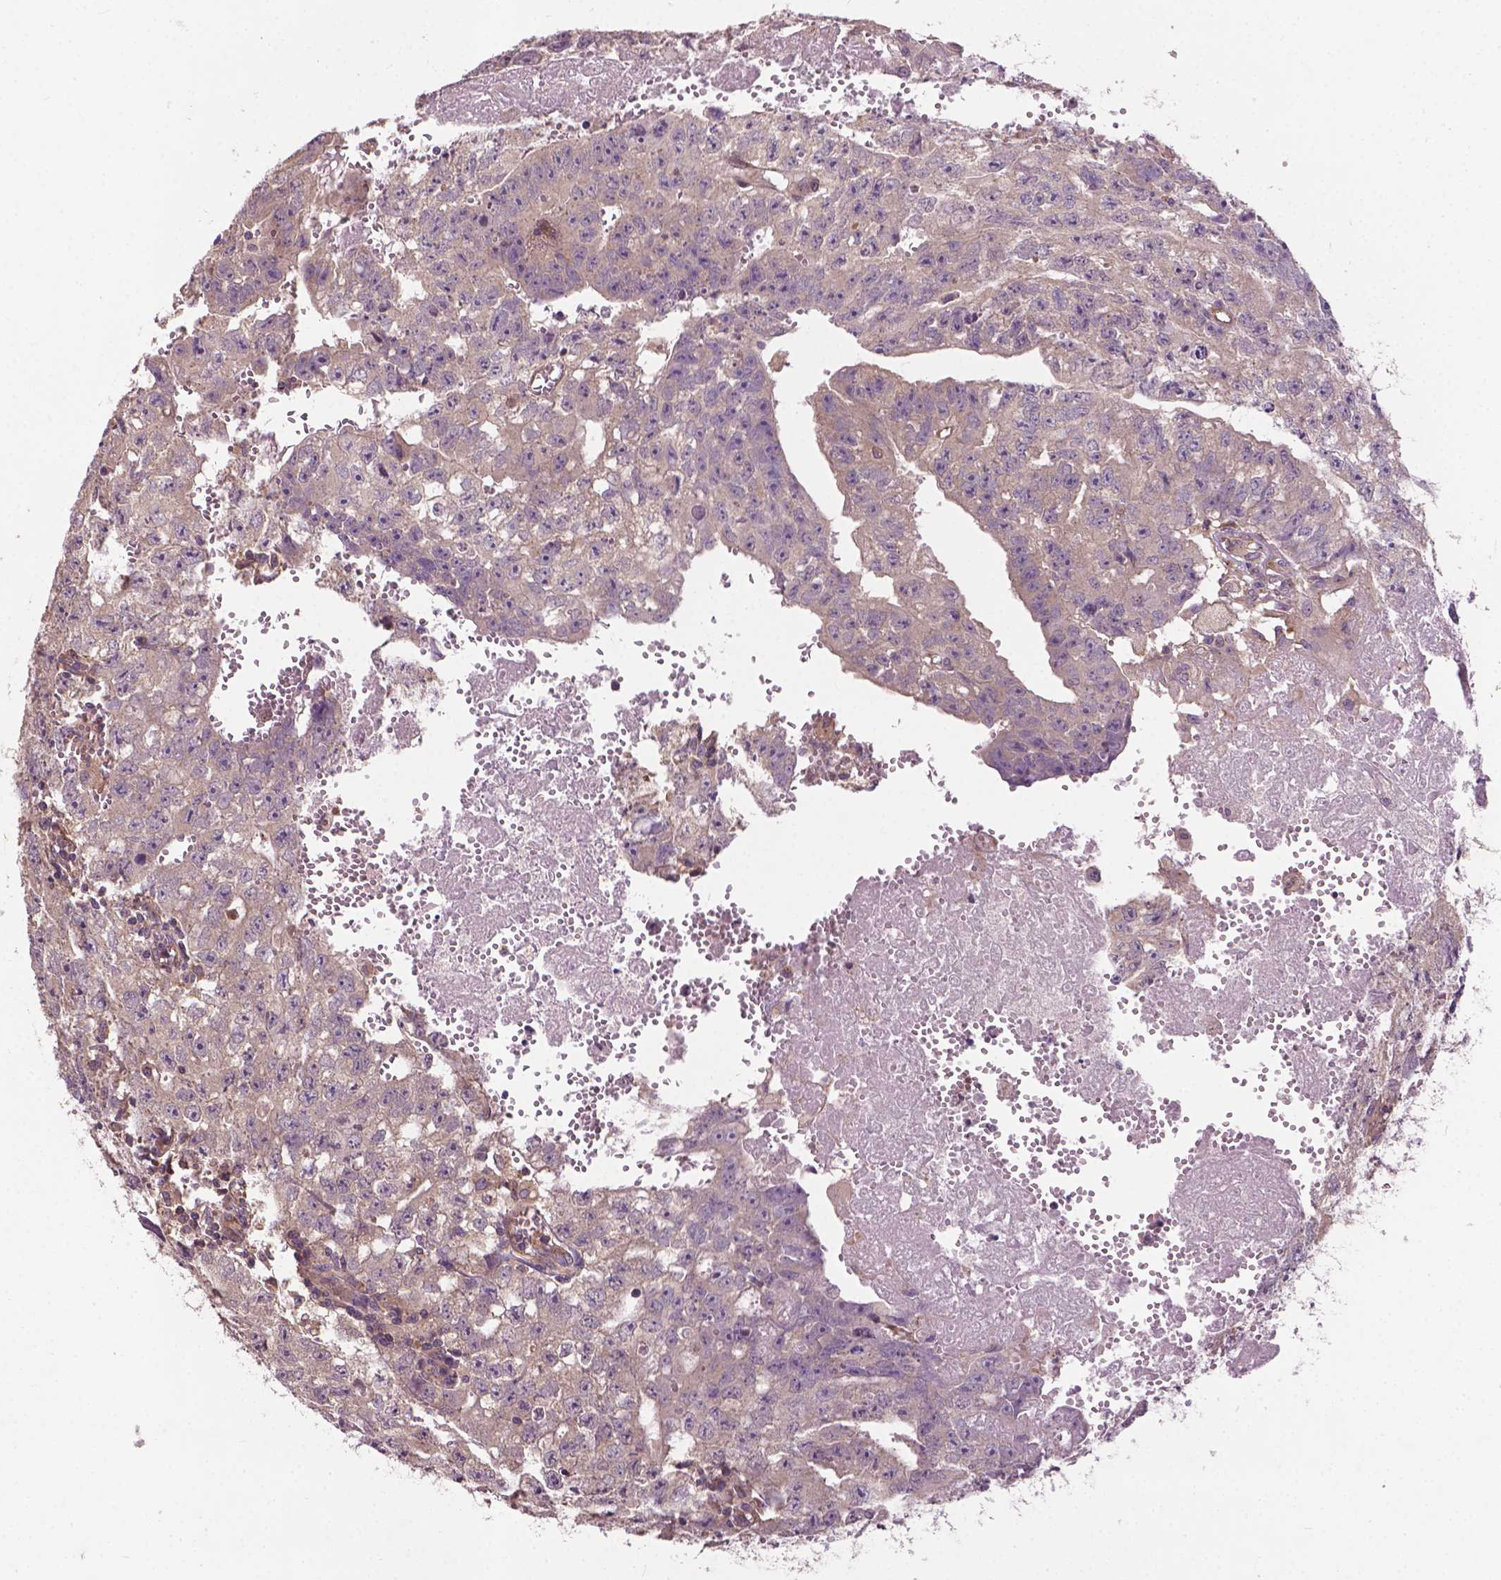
{"staining": {"intensity": "negative", "quantity": "none", "location": "none"}, "tissue": "testis cancer", "cell_type": "Tumor cells", "image_type": "cancer", "snomed": [{"axis": "morphology", "description": "Carcinoma, Embryonal, NOS"}, {"axis": "morphology", "description": "Teratoma, malignant, NOS"}, {"axis": "topography", "description": "Testis"}], "caption": "Tumor cells show no significant positivity in testis cancer (embryonal carcinoma).", "gene": "MZT1", "patient": {"sex": "male", "age": 24}}